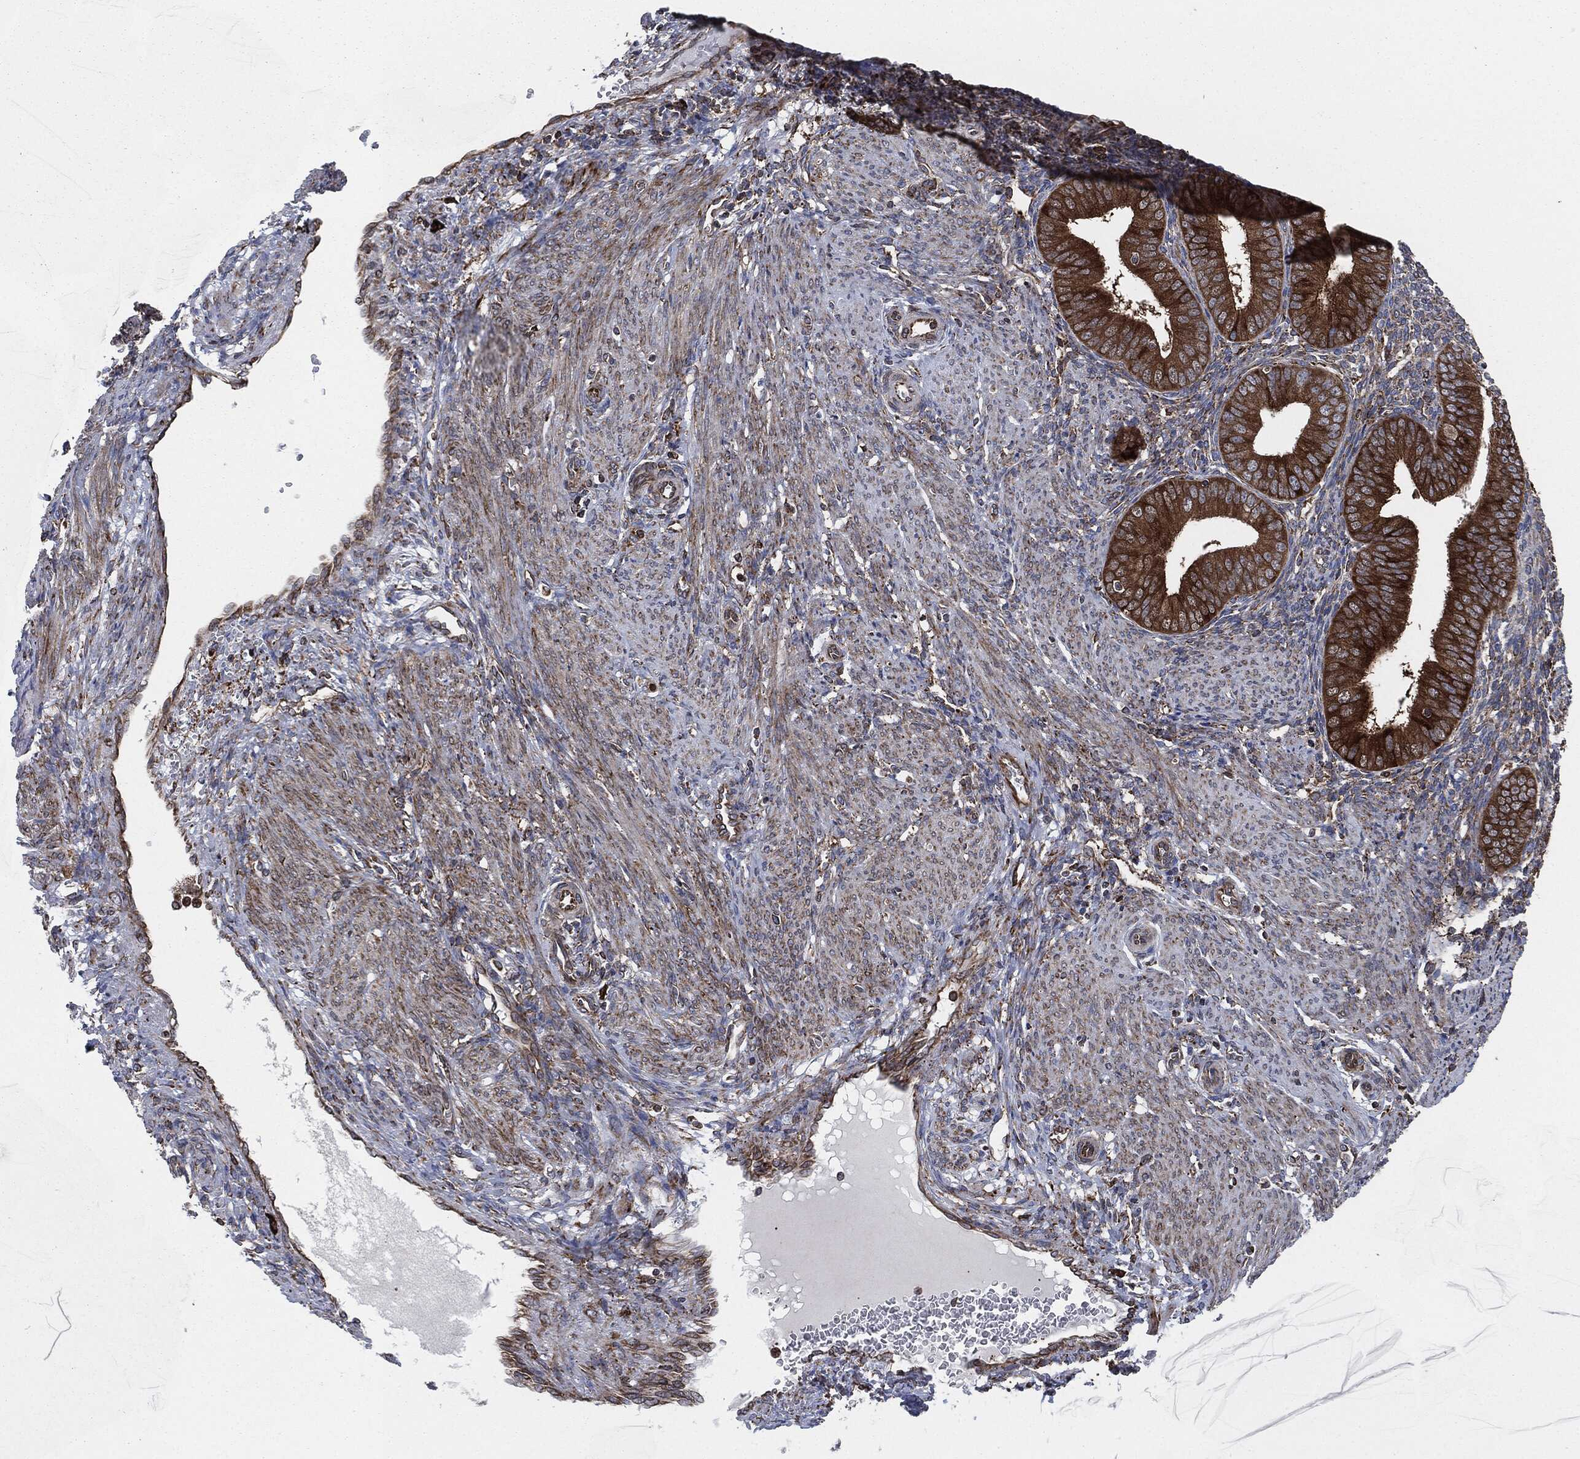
{"staining": {"intensity": "moderate", "quantity": "25%-75%", "location": "cytoplasmic/membranous"}, "tissue": "endometrium", "cell_type": "Cells in endometrial stroma", "image_type": "normal", "snomed": [{"axis": "morphology", "description": "Normal tissue, NOS"}, {"axis": "topography", "description": "Endometrium"}], "caption": "Immunohistochemical staining of unremarkable human endometrium demonstrates medium levels of moderate cytoplasmic/membranous positivity in about 25%-75% of cells in endometrial stroma.", "gene": "CALR", "patient": {"sex": "female", "age": 39}}